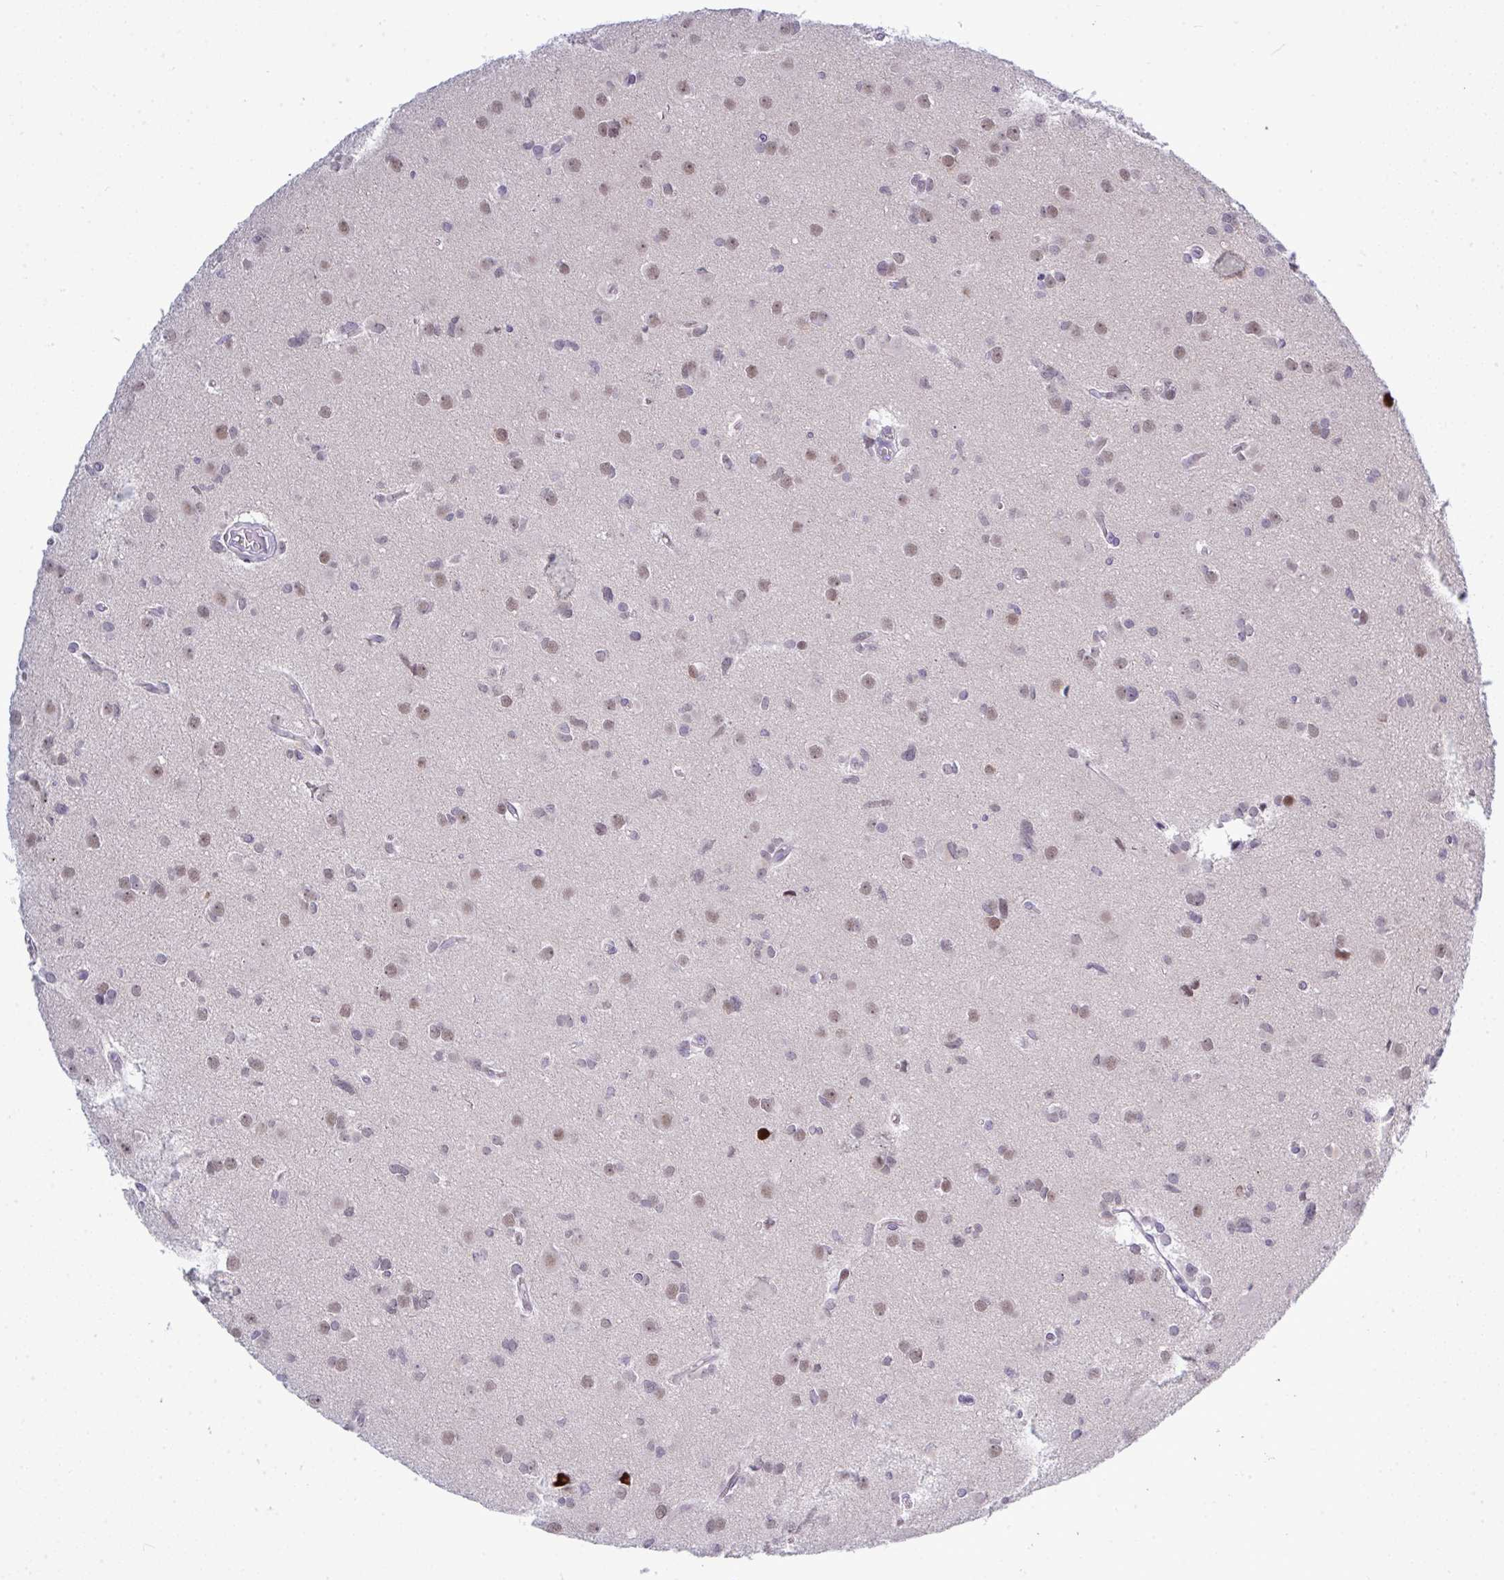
{"staining": {"intensity": "weak", "quantity": "25%-75%", "location": "nuclear"}, "tissue": "glioma", "cell_type": "Tumor cells", "image_type": "cancer", "snomed": [{"axis": "morphology", "description": "Glioma, malignant, High grade"}, {"axis": "topography", "description": "Brain"}], "caption": "High-magnification brightfield microscopy of malignant glioma (high-grade) stained with DAB (brown) and counterstained with hematoxylin (blue). tumor cells exhibit weak nuclear positivity is appreciated in about25%-75% of cells.", "gene": "TAB1", "patient": {"sex": "male", "age": 23}}